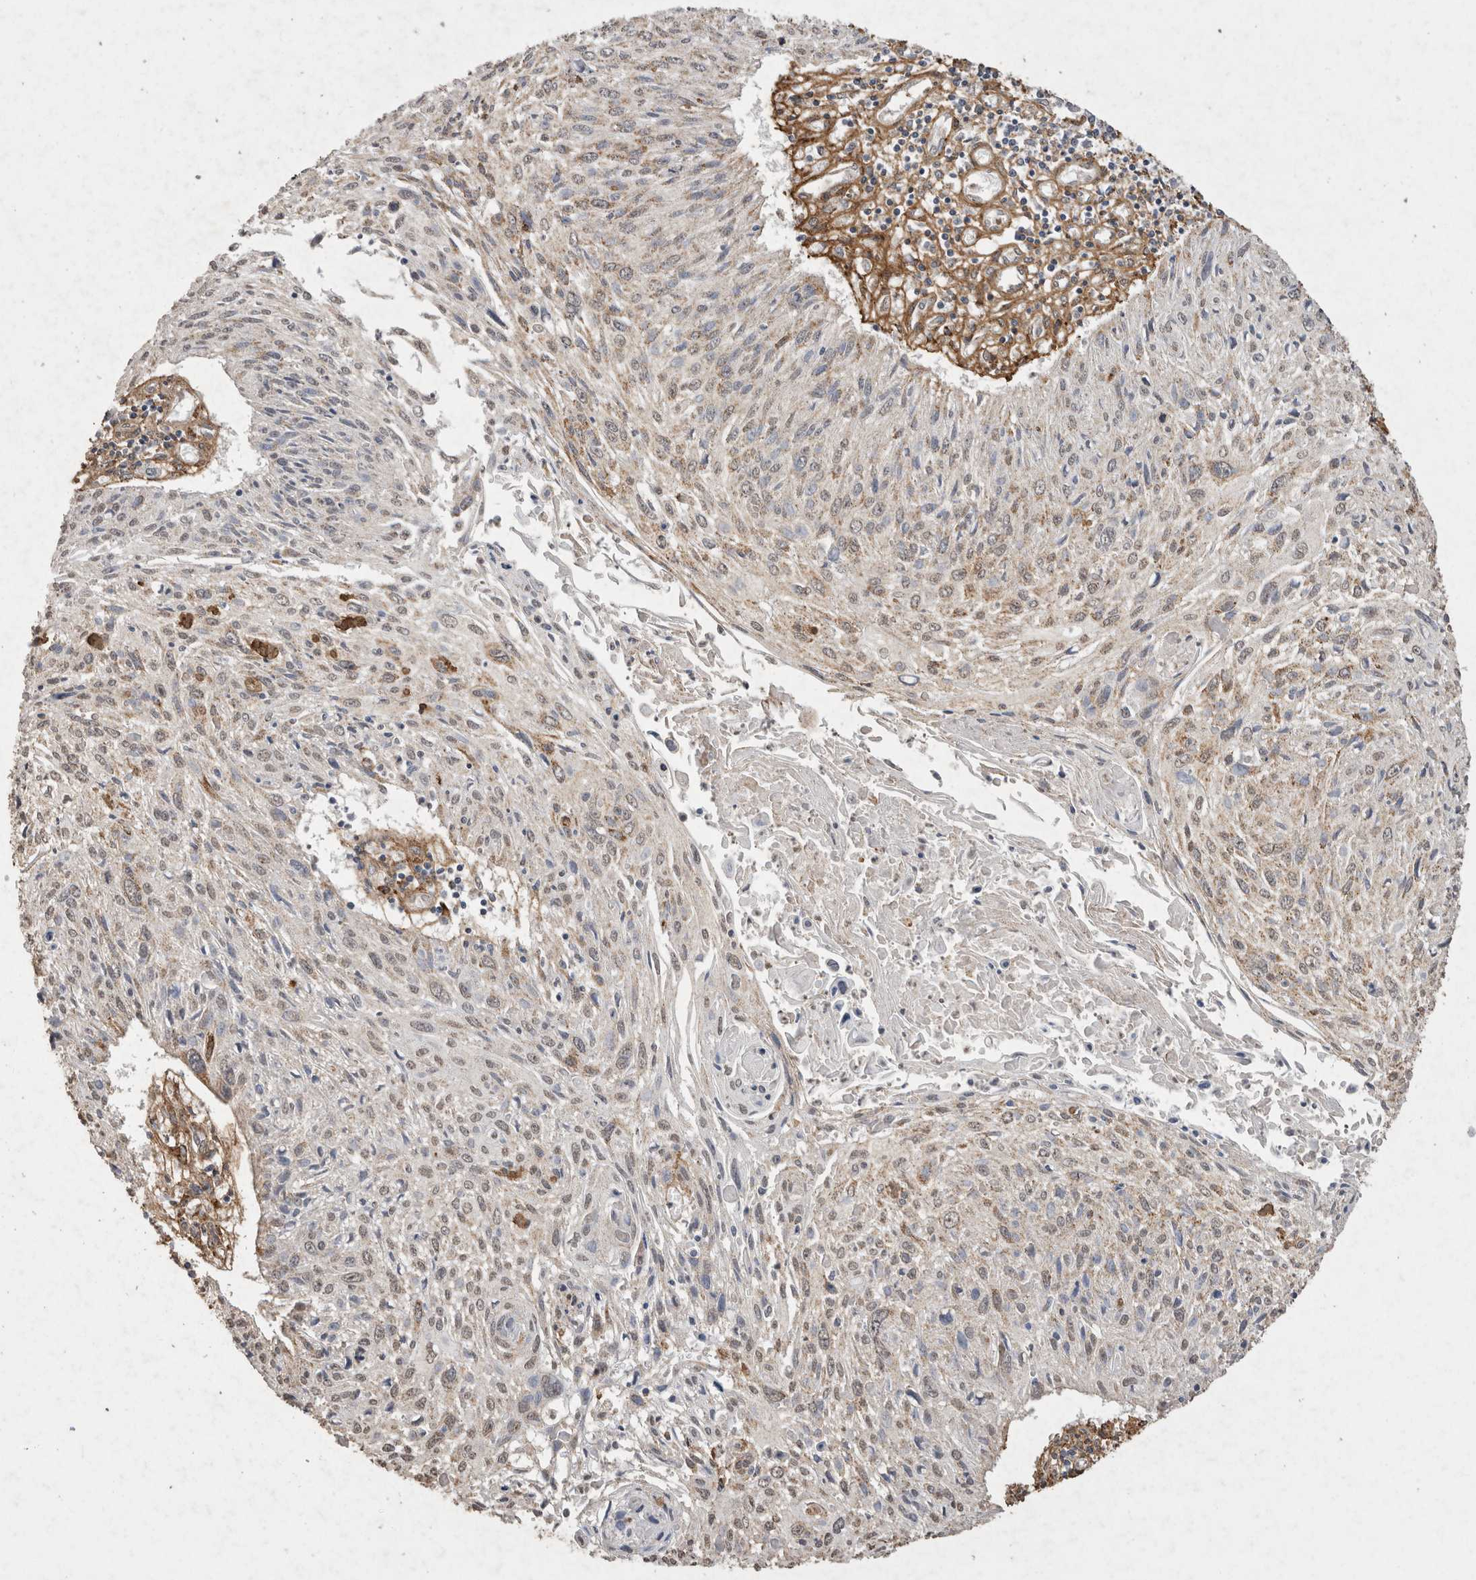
{"staining": {"intensity": "weak", "quantity": "25%-75%", "location": "cytoplasmic/membranous"}, "tissue": "cervical cancer", "cell_type": "Tumor cells", "image_type": "cancer", "snomed": [{"axis": "morphology", "description": "Squamous cell carcinoma, NOS"}, {"axis": "topography", "description": "Cervix"}], "caption": "About 25%-75% of tumor cells in squamous cell carcinoma (cervical) display weak cytoplasmic/membranous protein positivity as visualized by brown immunohistochemical staining.", "gene": "C1QTNF5", "patient": {"sex": "female", "age": 51}}